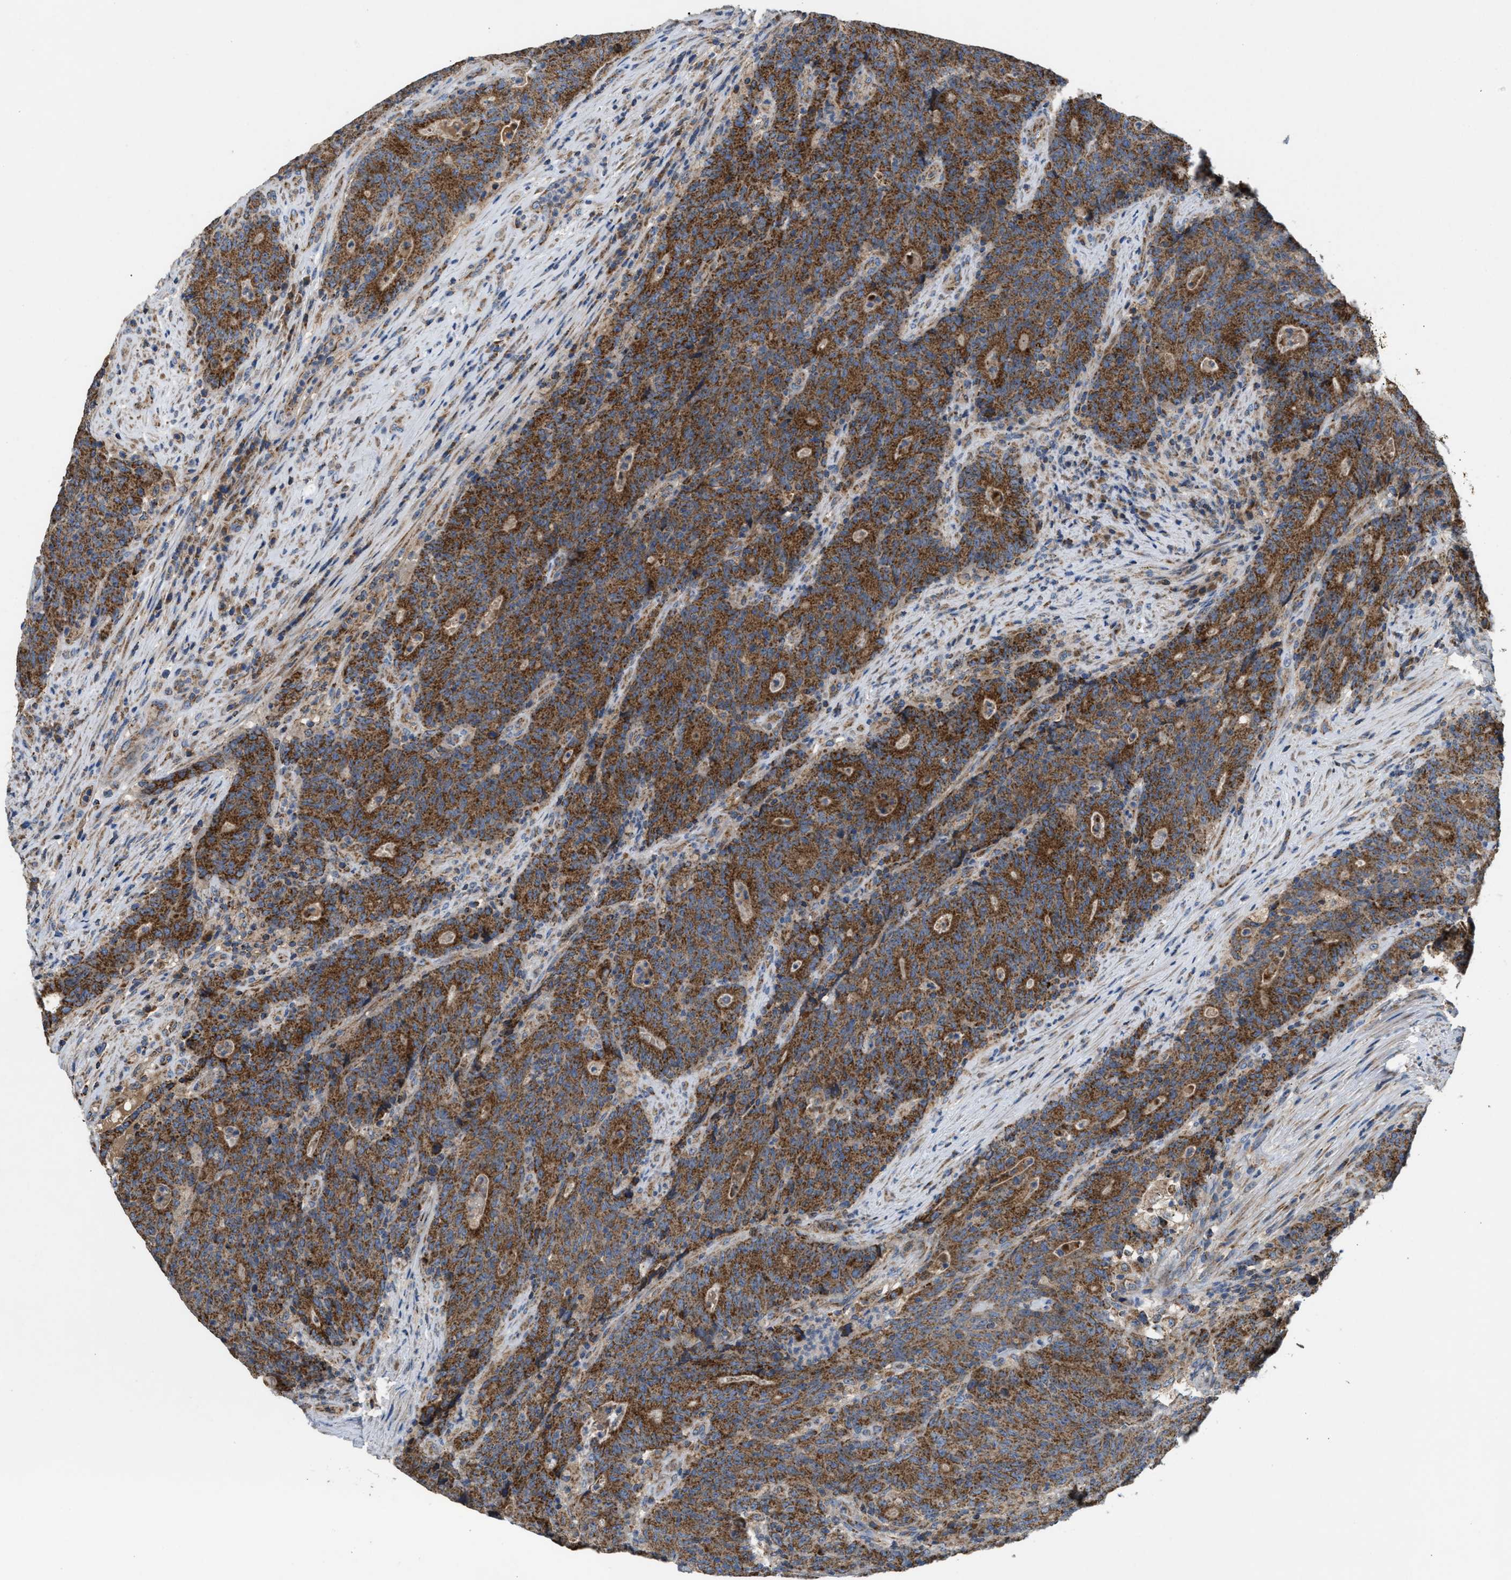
{"staining": {"intensity": "strong", "quantity": ">75%", "location": "cytoplasmic/membranous"}, "tissue": "colorectal cancer", "cell_type": "Tumor cells", "image_type": "cancer", "snomed": [{"axis": "morphology", "description": "Normal tissue, NOS"}, {"axis": "morphology", "description": "Adenocarcinoma, NOS"}, {"axis": "topography", "description": "Colon"}], "caption": "Approximately >75% of tumor cells in colorectal cancer (adenocarcinoma) display strong cytoplasmic/membranous protein expression as visualized by brown immunohistochemical staining.", "gene": "TACO1", "patient": {"sex": "female", "age": 75}}